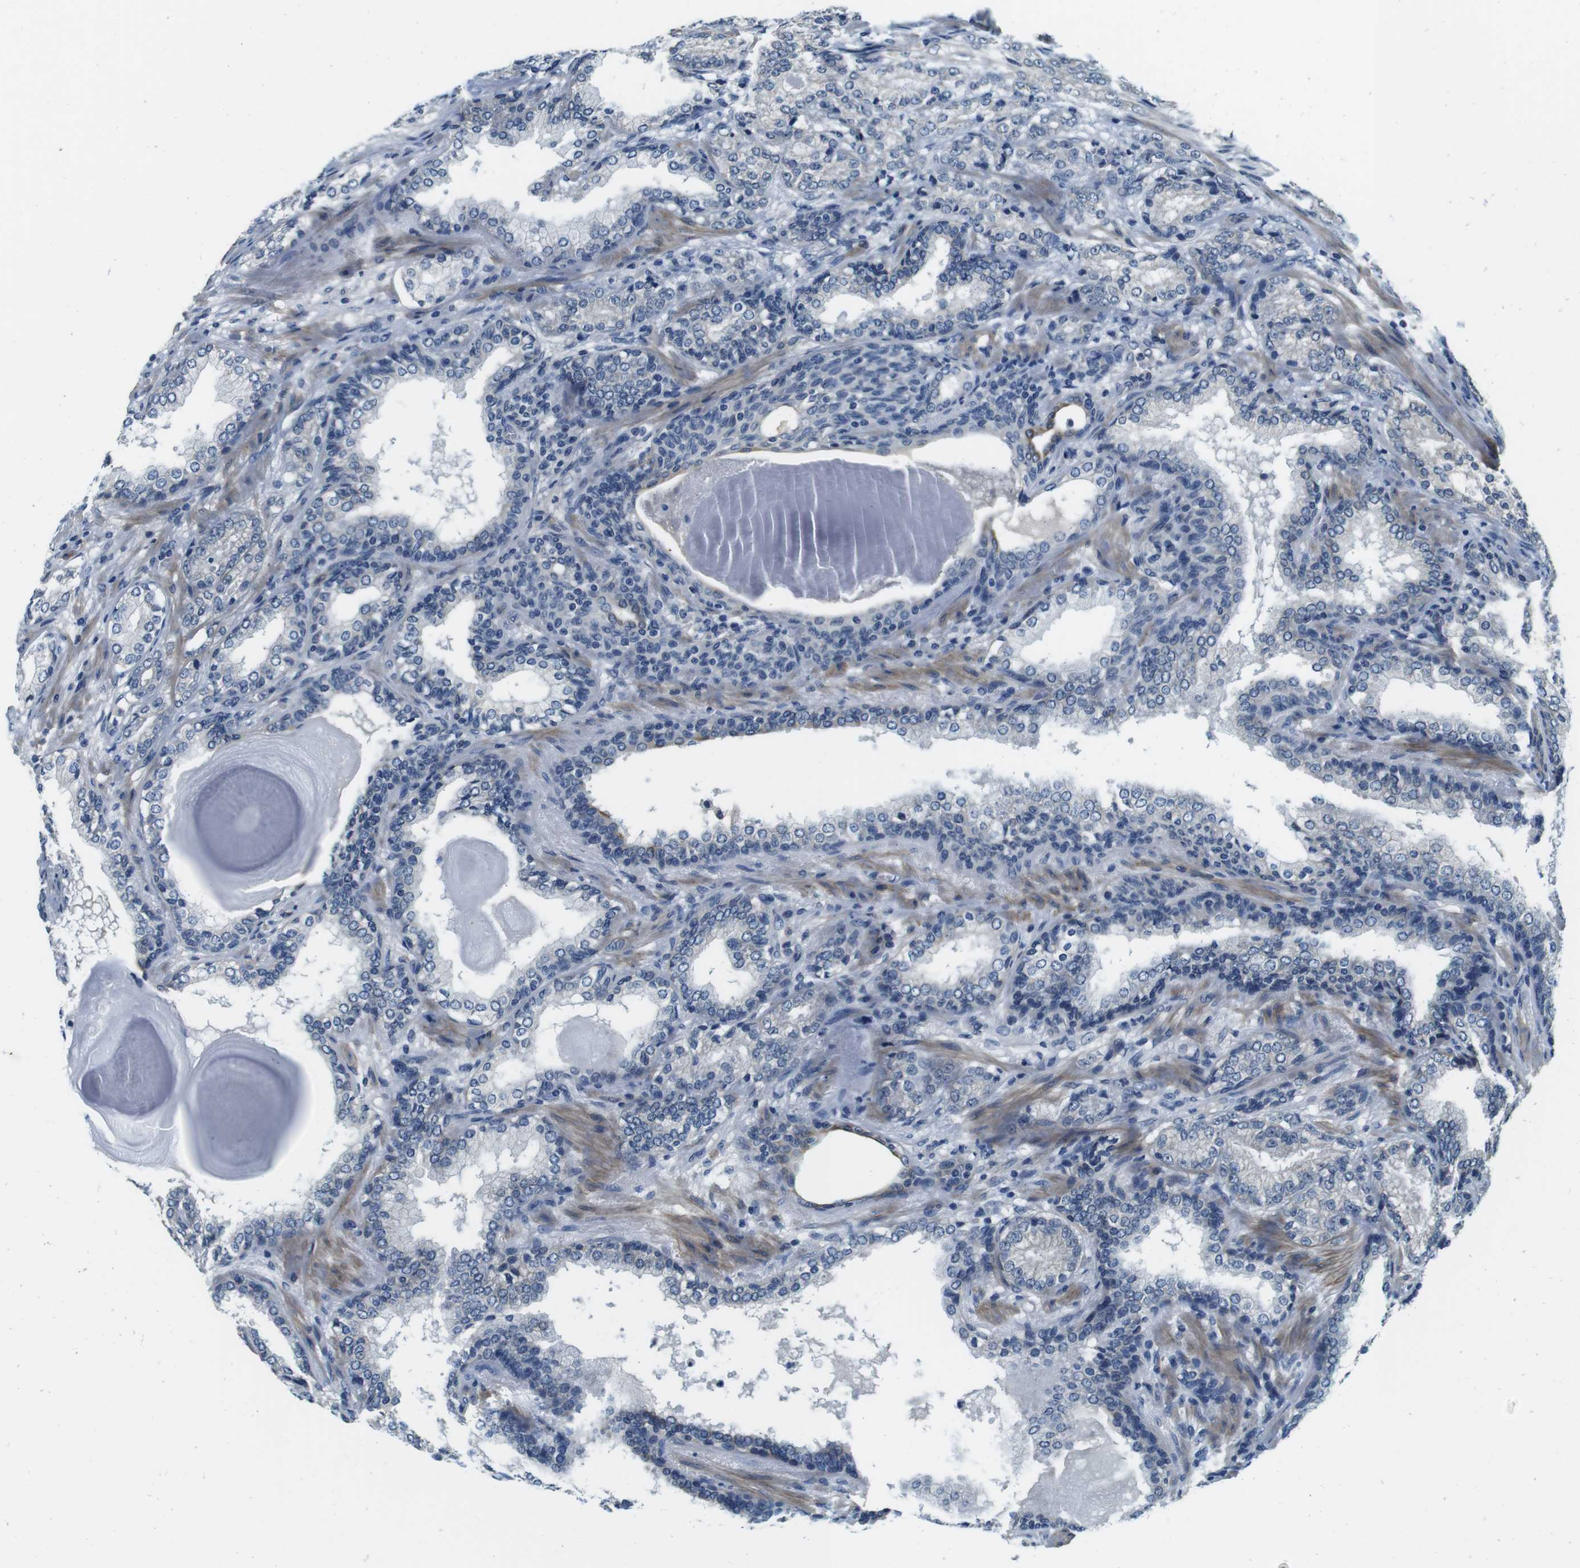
{"staining": {"intensity": "negative", "quantity": "none", "location": "none"}, "tissue": "prostate cancer", "cell_type": "Tumor cells", "image_type": "cancer", "snomed": [{"axis": "morphology", "description": "Adenocarcinoma, High grade"}, {"axis": "topography", "description": "Prostate"}], "caption": "Micrograph shows no protein staining in tumor cells of prostate cancer (high-grade adenocarcinoma) tissue.", "gene": "DTNA", "patient": {"sex": "male", "age": 61}}